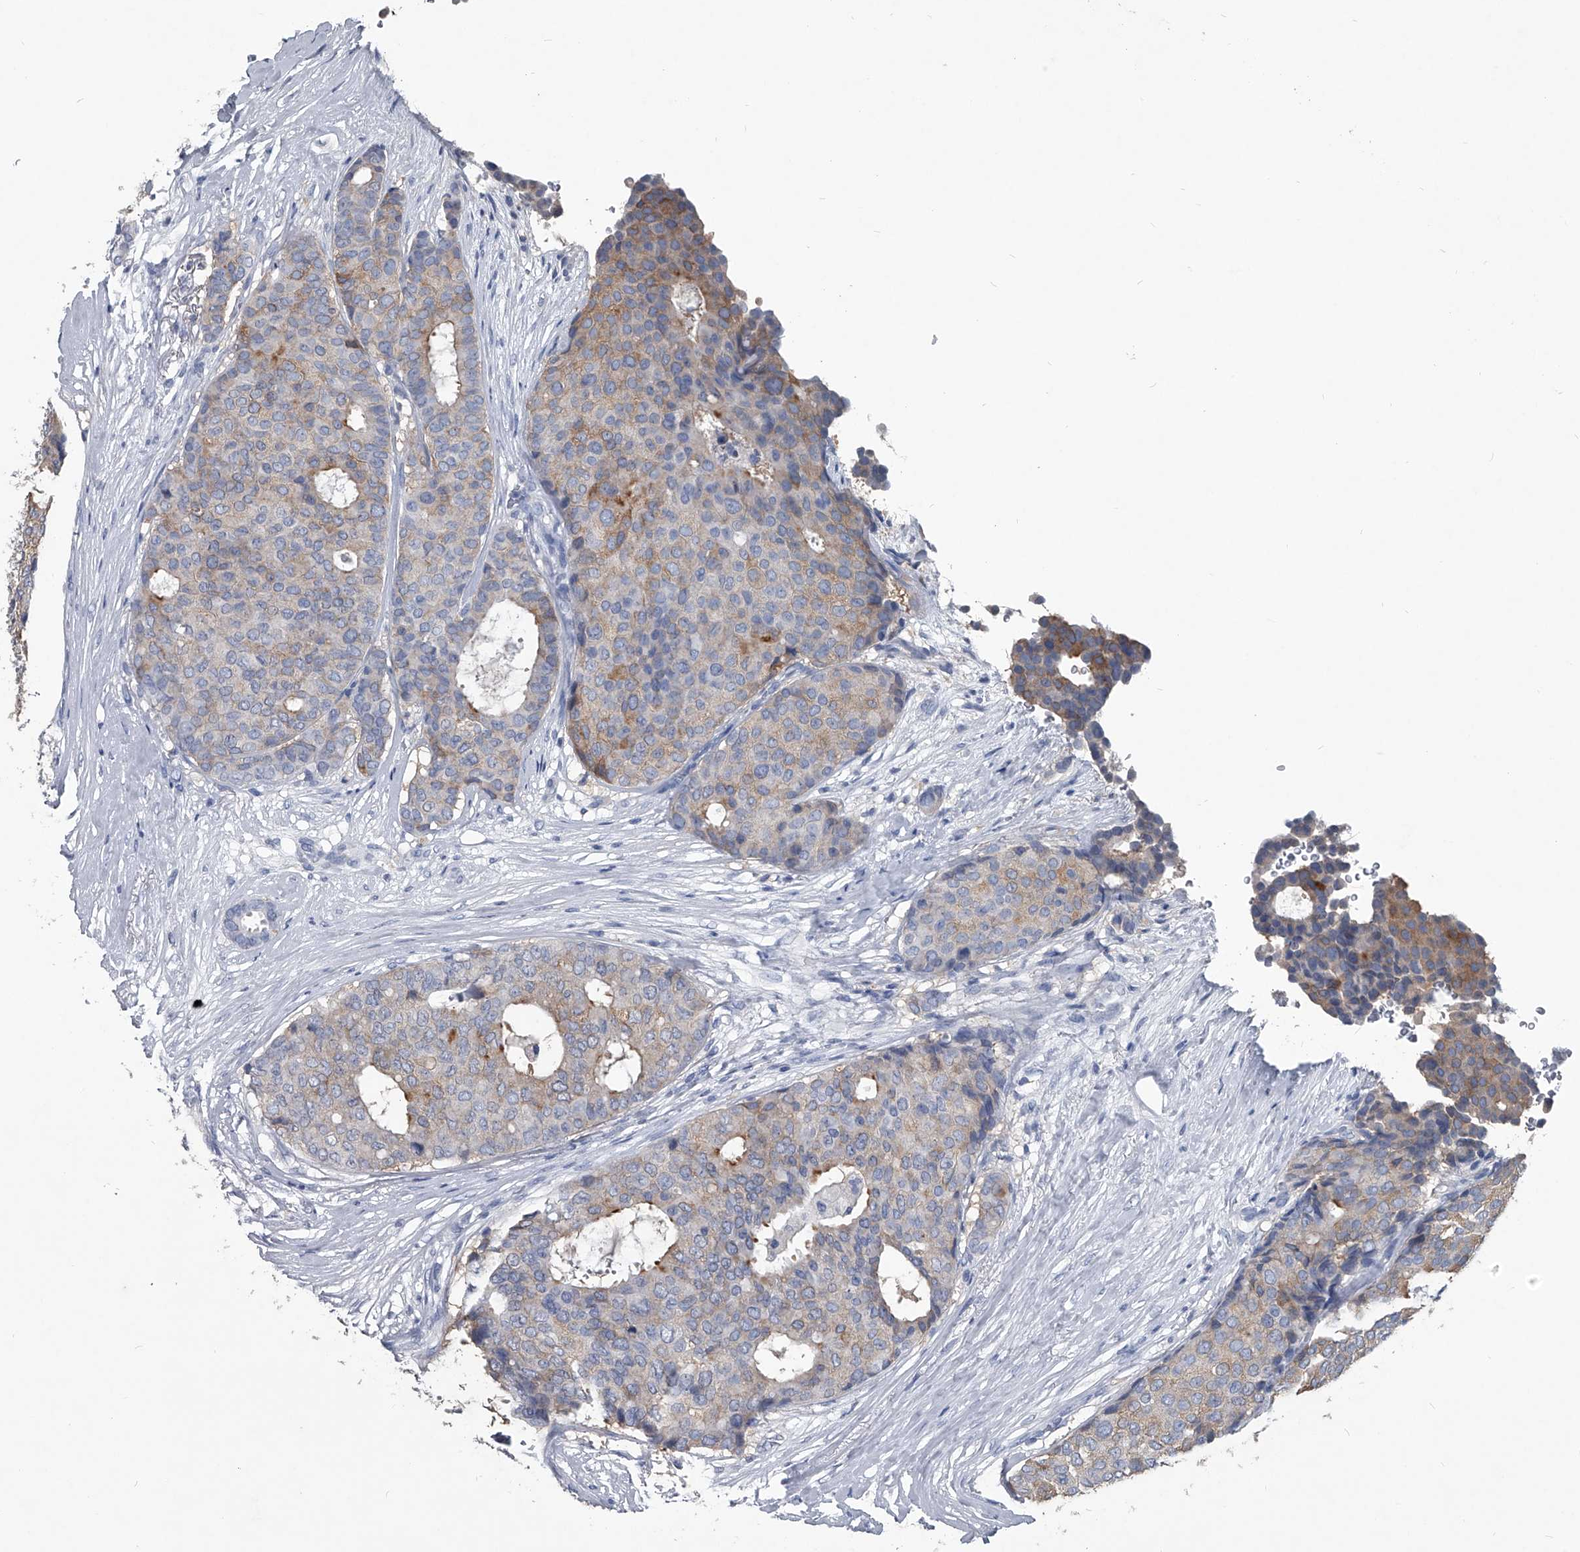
{"staining": {"intensity": "weak", "quantity": "25%-75%", "location": "cytoplasmic/membranous"}, "tissue": "breast cancer", "cell_type": "Tumor cells", "image_type": "cancer", "snomed": [{"axis": "morphology", "description": "Duct carcinoma"}, {"axis": "topography", "description": "Breast"}], "caption": "The immunohistochemical stain labels weak cytoplasmic/membranous positivity in tumor cells of intraductal carcinoma (breast) tissue.", "gene": "BCAS1", "patient": {"sex": "female", "age": 75}}